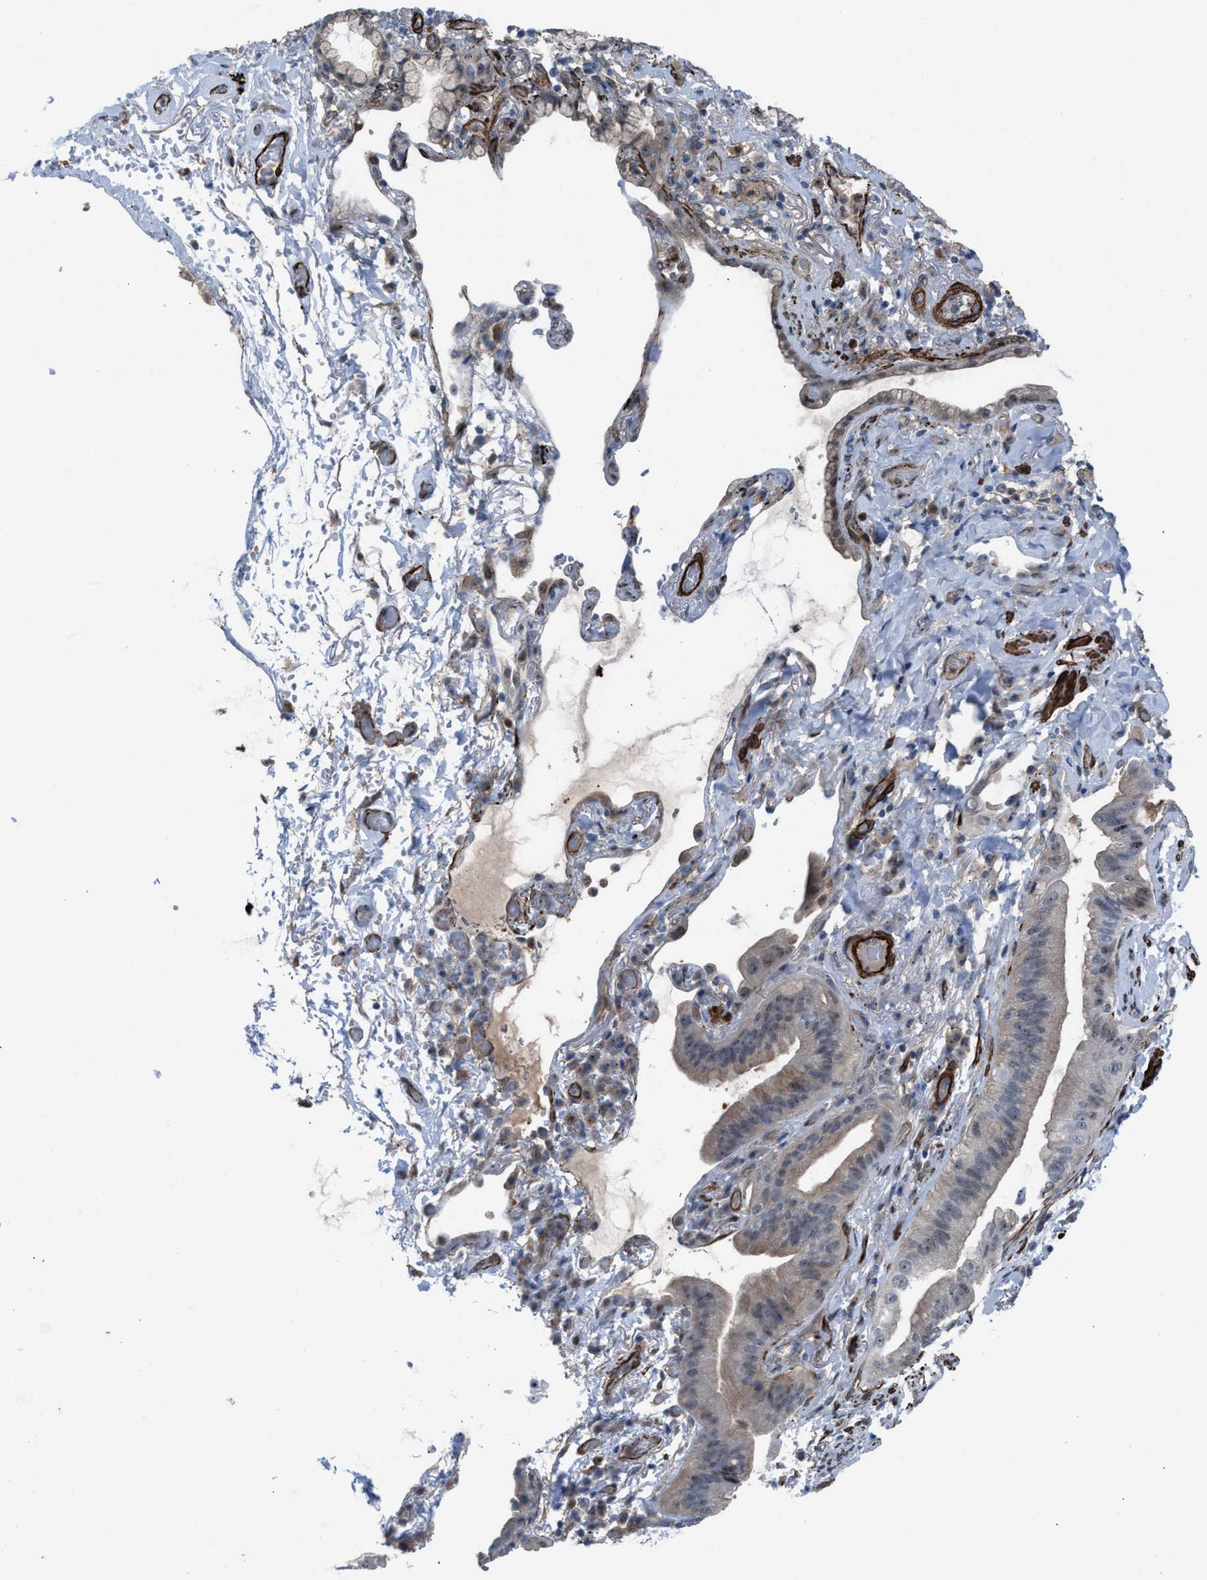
{"staining": {"intensity": "negative", "quantity": "none", "location": "none"}, "tissue": "lung cancer", "cell_type": "Tumor cells", "image_type": "cancer", "snomed": [{"axis": "morphology", "description": "Normal tissue, NOS"}, {"axis": "morphology", "description": "Adenocarcinoma, NOS"}, {"axis": "topography", "description": "Bronchus"}, {"axis": "topography", "description": "Lung"}], "caption": "Immunohistochemical staining of human adenocarcinoma (lung) displays no significant staining in tumor cells.", "gene": "NQO2", "patient": {"sex": "female", "age": 70}}